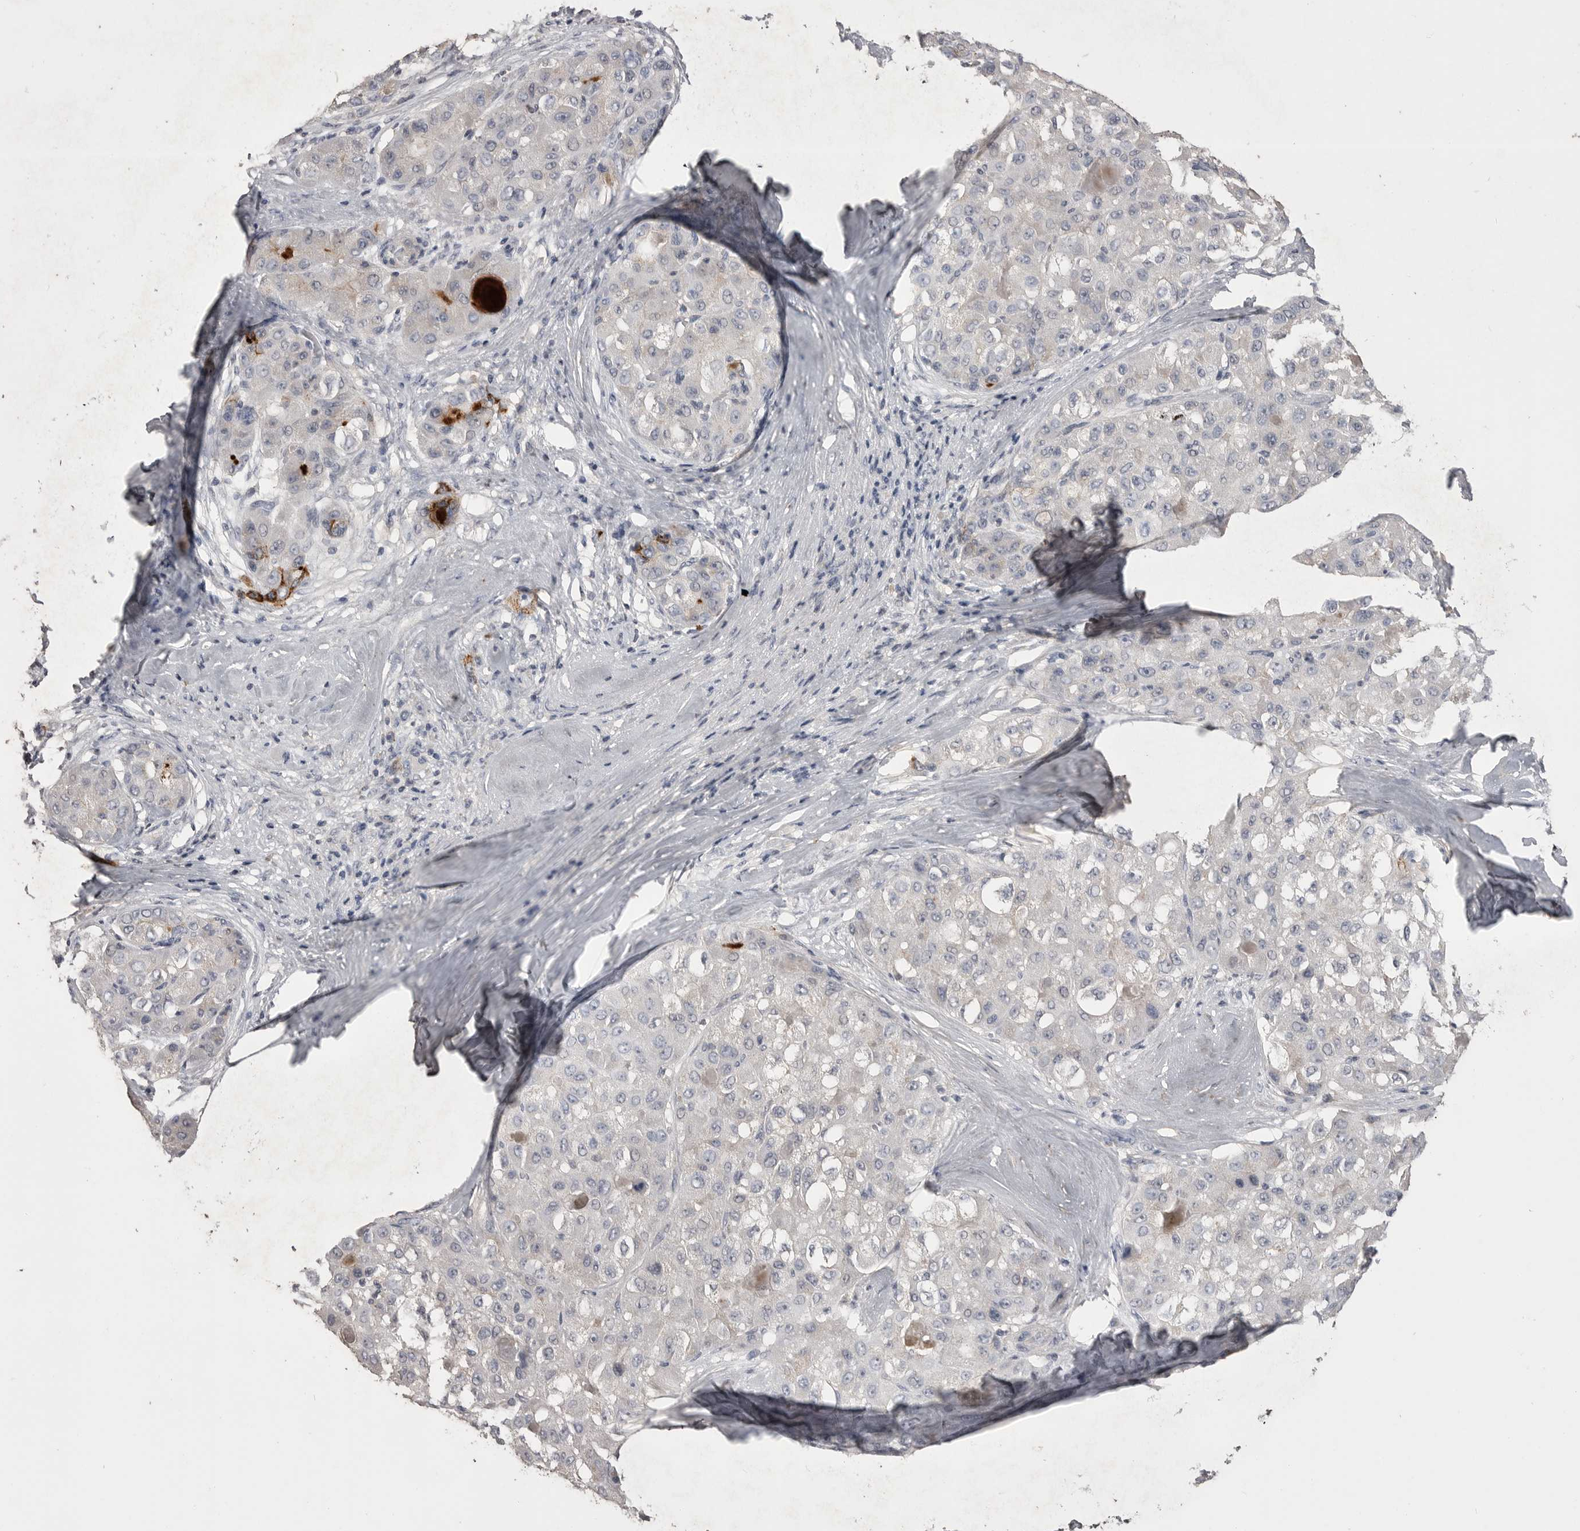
{"staining": {"intensity": "negative", "quantity": "none", "location": "none"}, "tissue": "liver cancer", "cell_type": "Tumor cells", "image_type": "cancer", "snomed": [{"axis": "morphology", "description": "Carcinoma, Hepatocellular, NOS"}, {"axis": "topography", "description": "Liver"}], "caption": "Immunohistochemistry image of neoplastic tissue: human hepatocellular carcinoma (liver) stained with DAB displays no significant protein positivity in tumor cells.", "gene": "MMP7", "patient": {"sex": "male", "age": 80}}